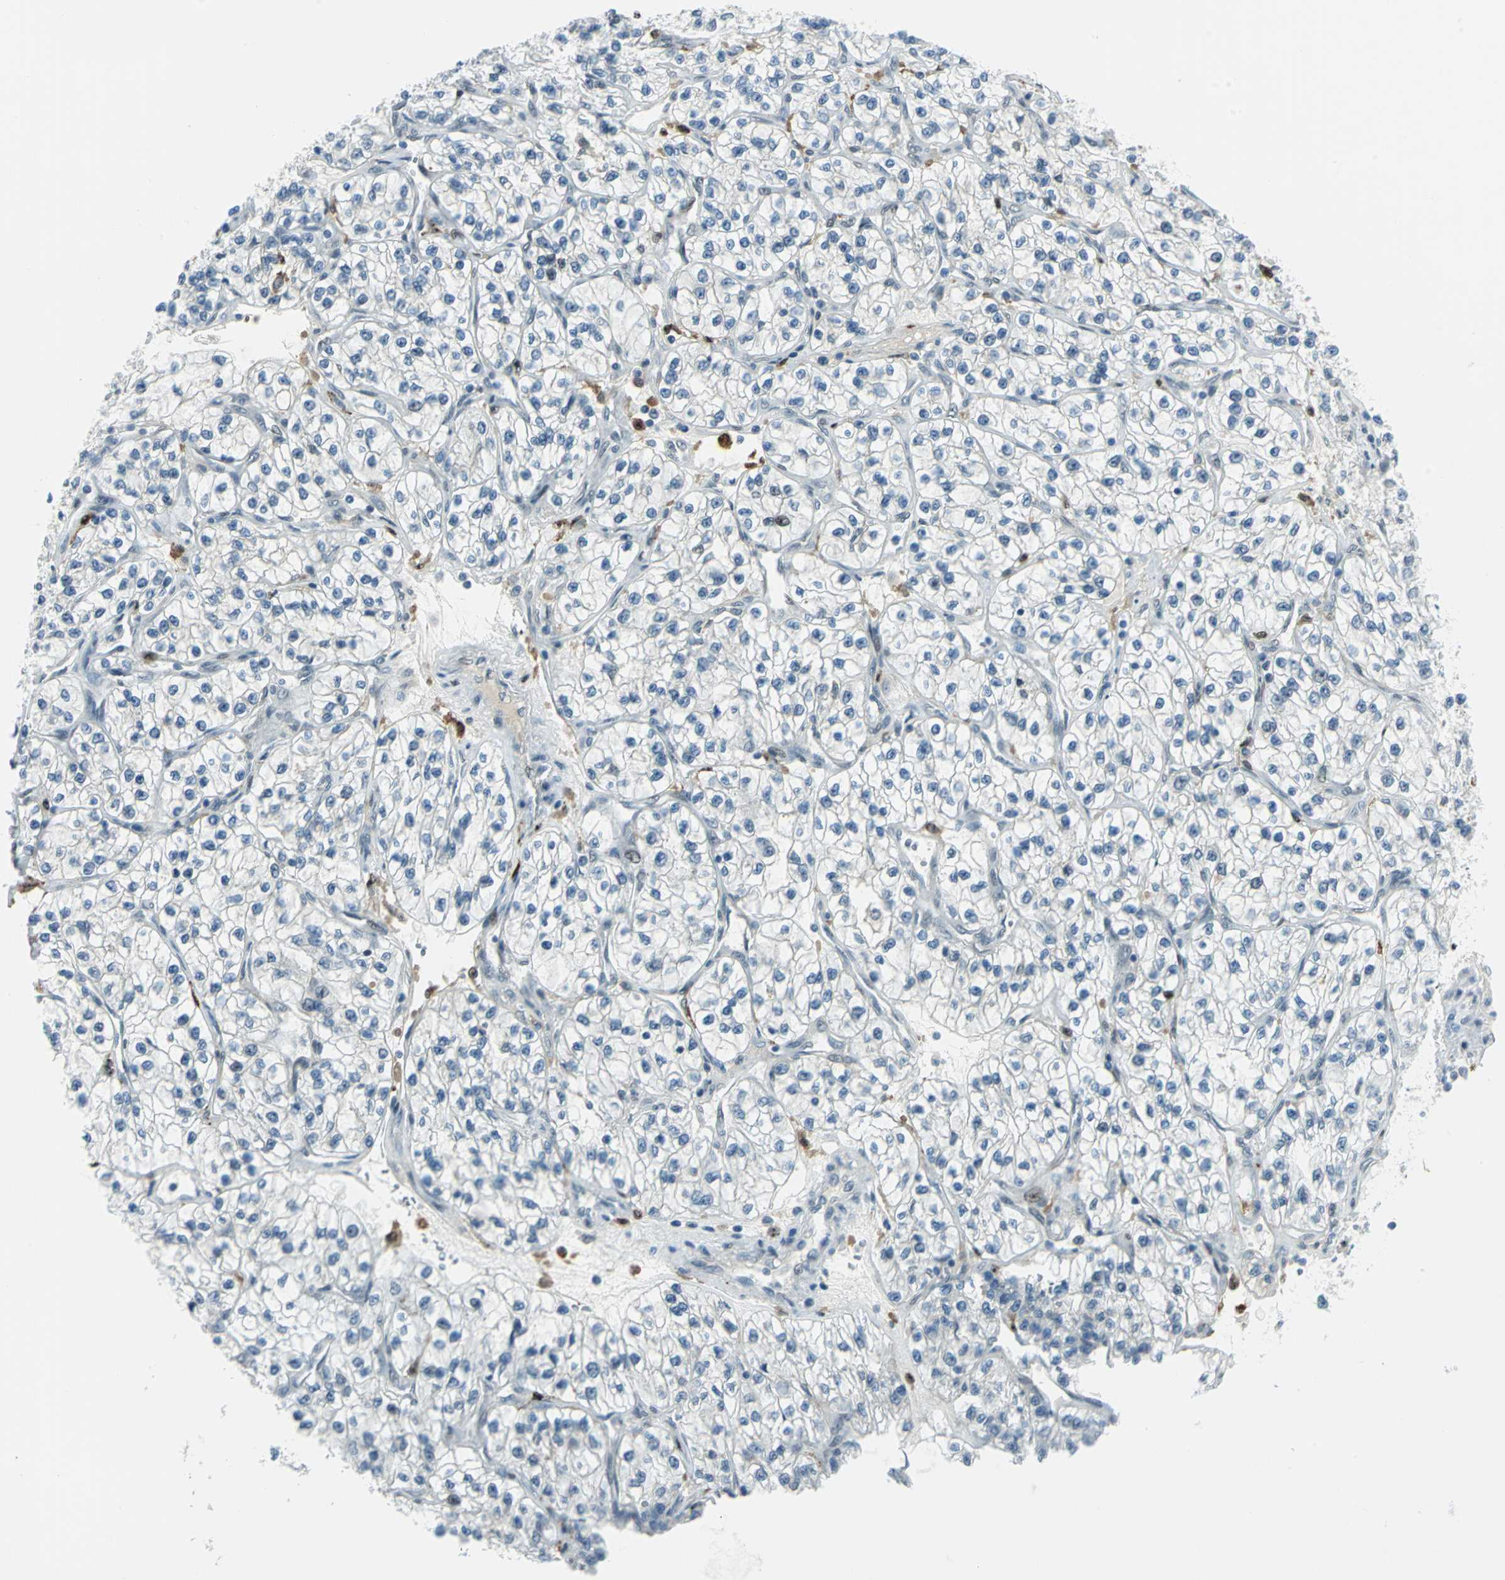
{"staining": {"intensity": "negative", "quantity": "none", "location": "none"}, "tissue": "renal cancer", "cell_type": "Tumor cells", "image_type": "cancer", "snomed": [{"axis": "morphology", "description": "Adenocarcinoma, NOS"}, {"axis": "topography", "description": "Kidney"}], "caption": "Immunohistochemistry image of human renal cancer stained for a protein (brown), which reveals no staining in tumor cells.", "gene": "MTMR10", "patient": {"sex": "female", "age": 57}}